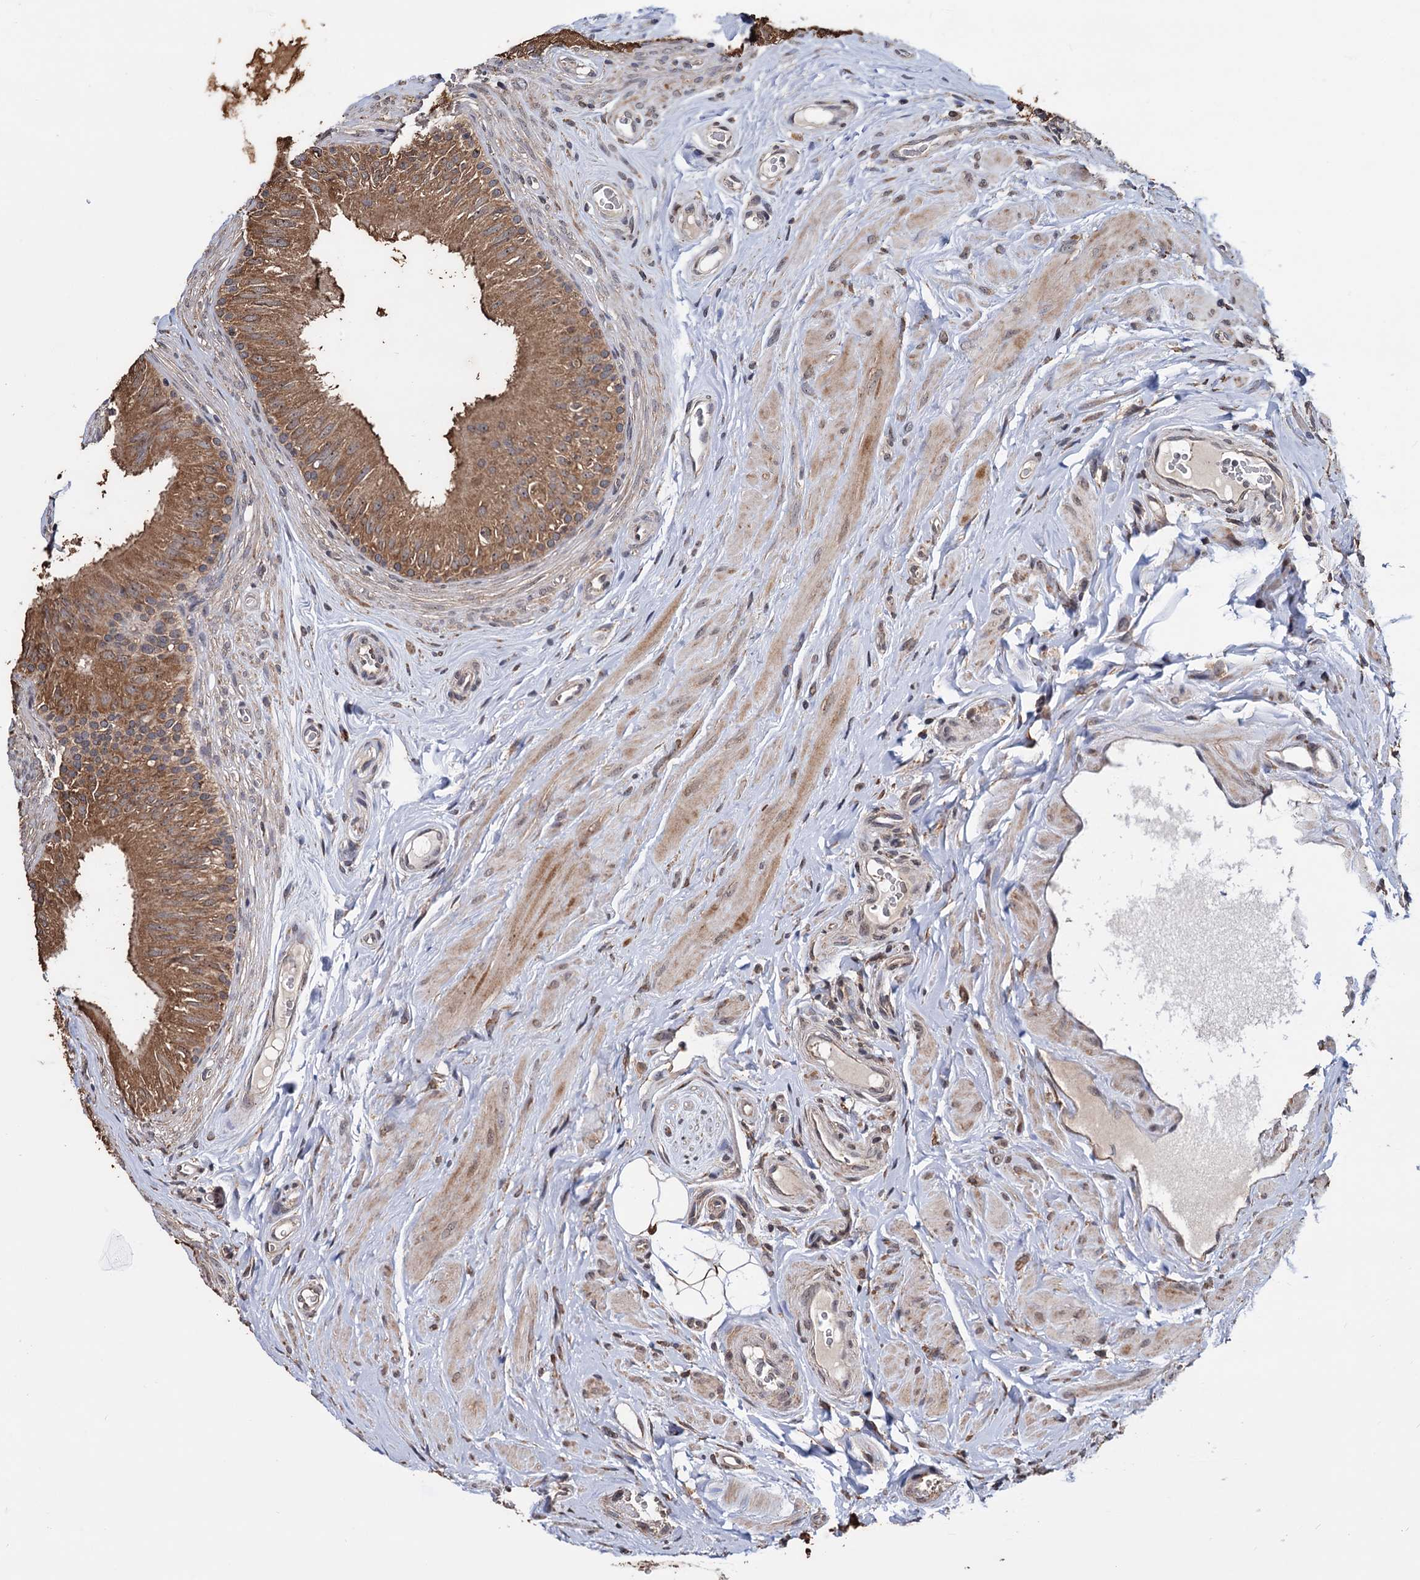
{"staining": {"intensity": "moderate", "quantity": ">75%", "location": "cytoplasmic/membranous"}, "tissue": "epididymis", "cell_type": "Glandular cells", "image_type": "normal", "snomed": [{"axis": "morphology", "description": "Normal tissue, NOS"}, {"axis": "topography", "description": "Epididymis"}], "caption": "The micrograph demonstrates a brown stain indicating the presence of a protein in the cytoplasmic/membranous of glandular cells in epididymis.", "gene": "TBC1D12", "patient": {"sex": "male", "age": 46}}